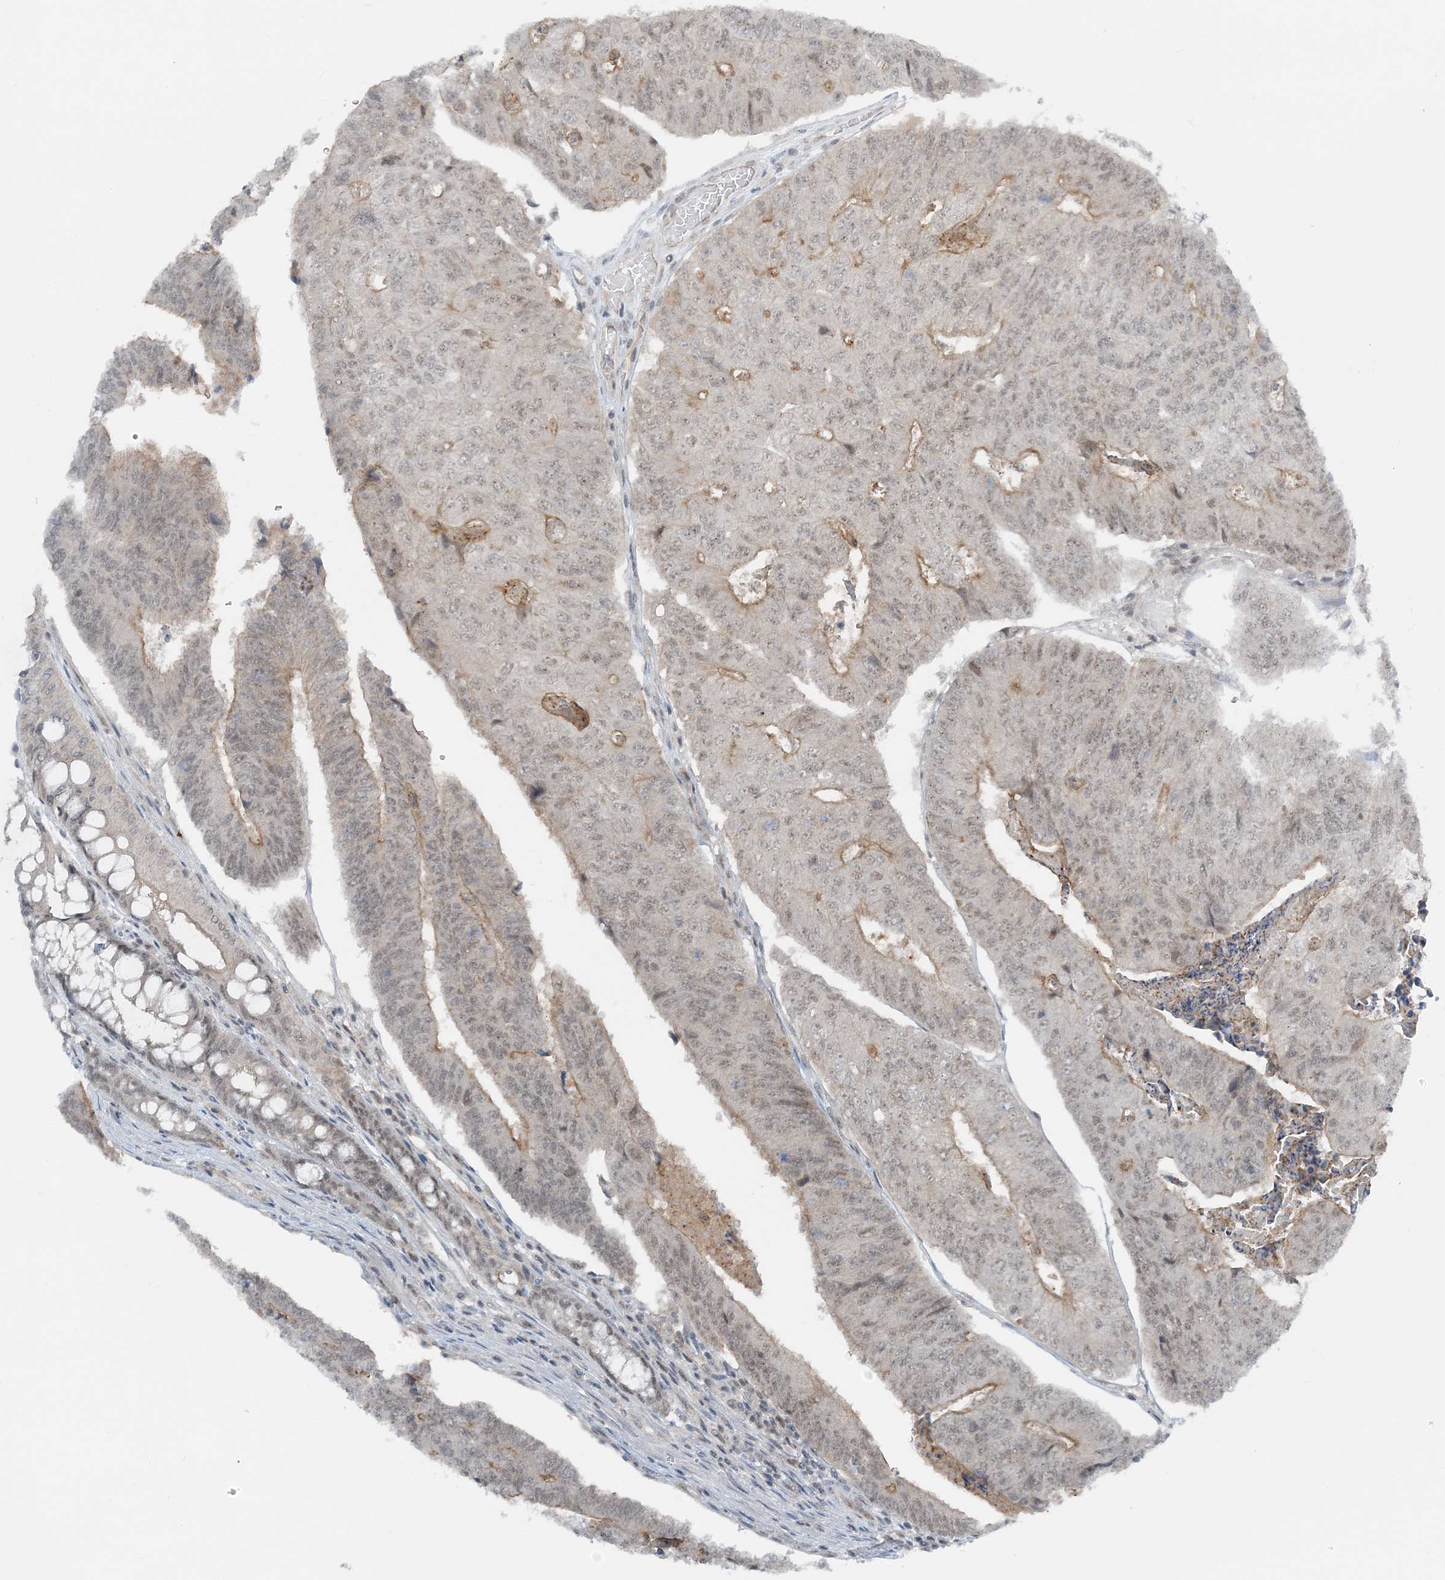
{"staining": {"intensity": "moderate", "quantity": "<25%", "location": "cytoplasmic/membranous"}, "tissue": "colorectal cancer", "cell_type": "Tumor cells", "image_type": "cancer", "snomed": [{"axis": "morphology", "description": "Adenocarcinoma, NOS"}, {"axis": "topography", "description": "Colon"}], "caption": "DAB (3,3'-diaminobenzidine) immunohistochemical staining of human adenocarcinoma (colorectal) demonstrates moderate cytoplasmic/membranous protein positivity in about <25% of tumor cells.", "gene": "ATP11A", "patient": {"sex": "female", "age": 67}}